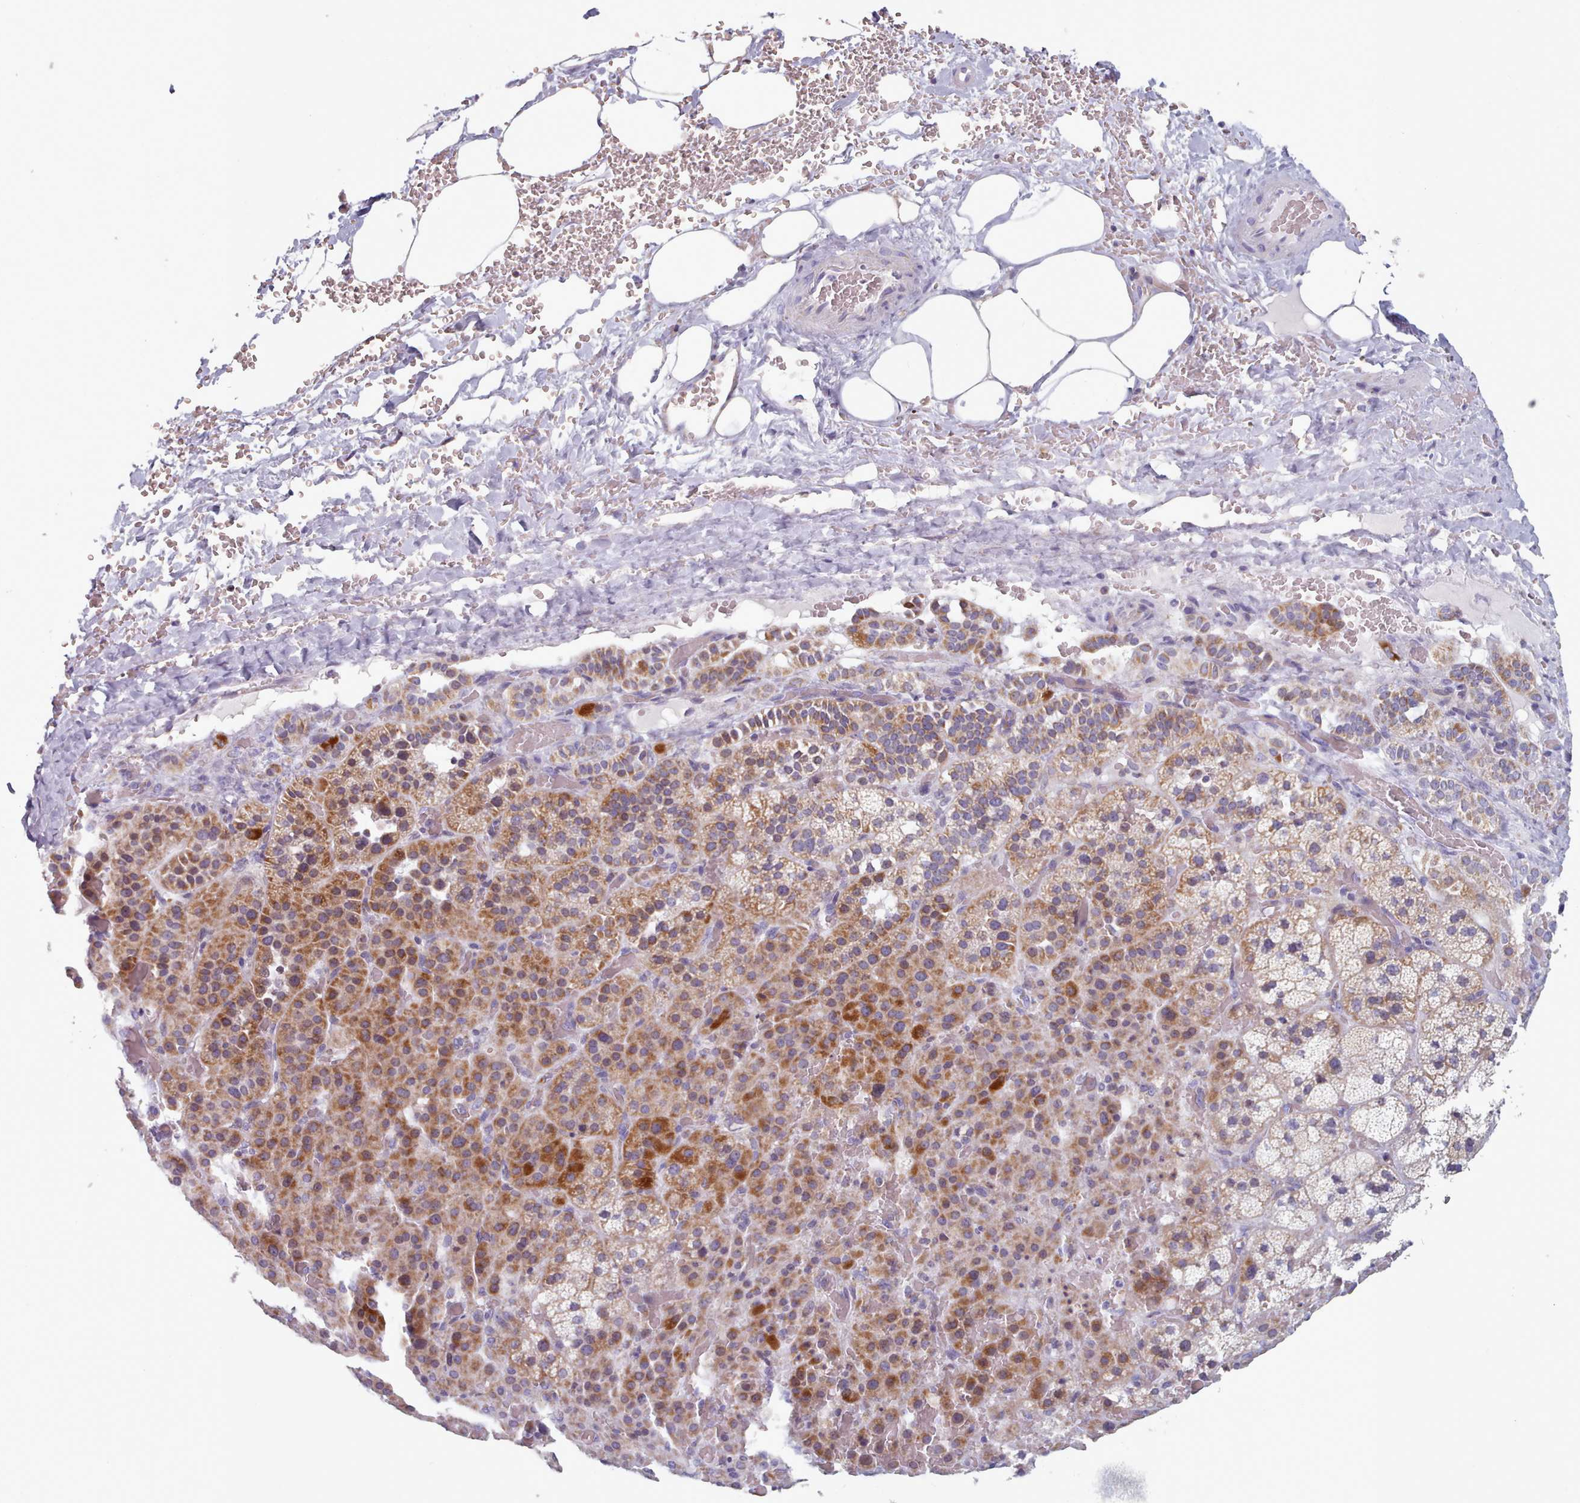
{"staining": {"intensity": "moderate", "quantity": ">75%", "location": "cytoplasmic/membranous"}, "tissue": "adrenal gland", "cell_type": "Glandular cells", "image_type": "normal", "snomed": [{"axis": "morphology", "description": "Normal tissue, NOS"}, {"axis": "topography", "description": "Adrenal gland"}], "caption": "Immunohistochemical staining of unremarkable human adrenal gland reveals moderate cytoplasmic/membranous protein staining in about >75% of glandular cells. (brown staining indicates protein expression, while blue staining denotes nuclei).", "gene": "FAM170B", "patient": {"sex": "male", "age": 57}}